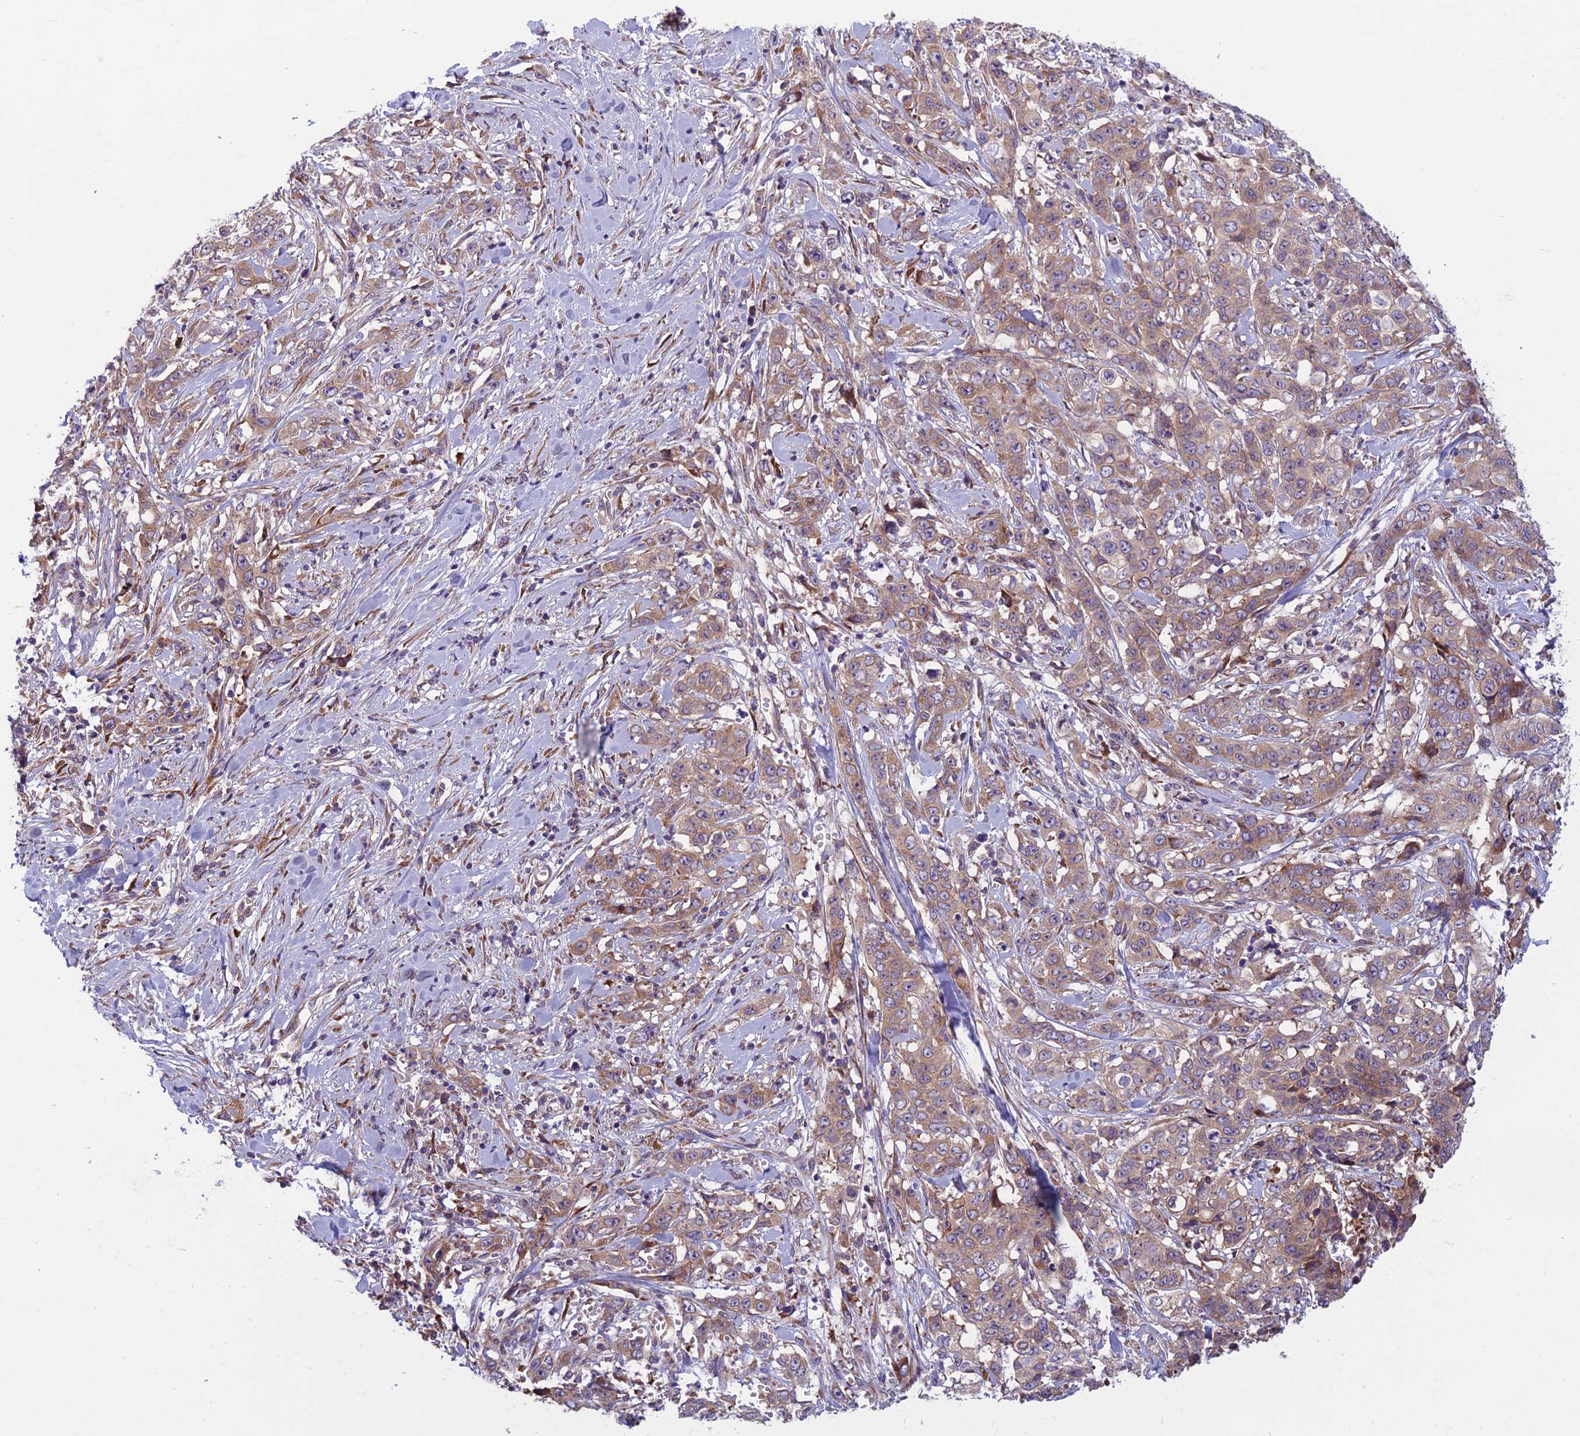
{"staining": {"intensity": "weak", "quantity": ">75%", "location": "cytoplasmic/membranous"}, "tissue": "stomach cancer", "cell_type": "Tumor cells", "image_type": "cancer", "snomed": [{"axis": "morphology", "description": "Adenocarcinoma, NOS"}, {"axis": "topography", "description": "Stomach, upper"}], "caption": "The micrograph shows immunohistochemical staining of stomach cancer (adenocarcinoma). There is weak cytoplasmic/membranous expression is identified in about >75% of tumor cells.", "gene": "RPL17-C18orf32", "patient": {"sex": "male", "age": 62}}